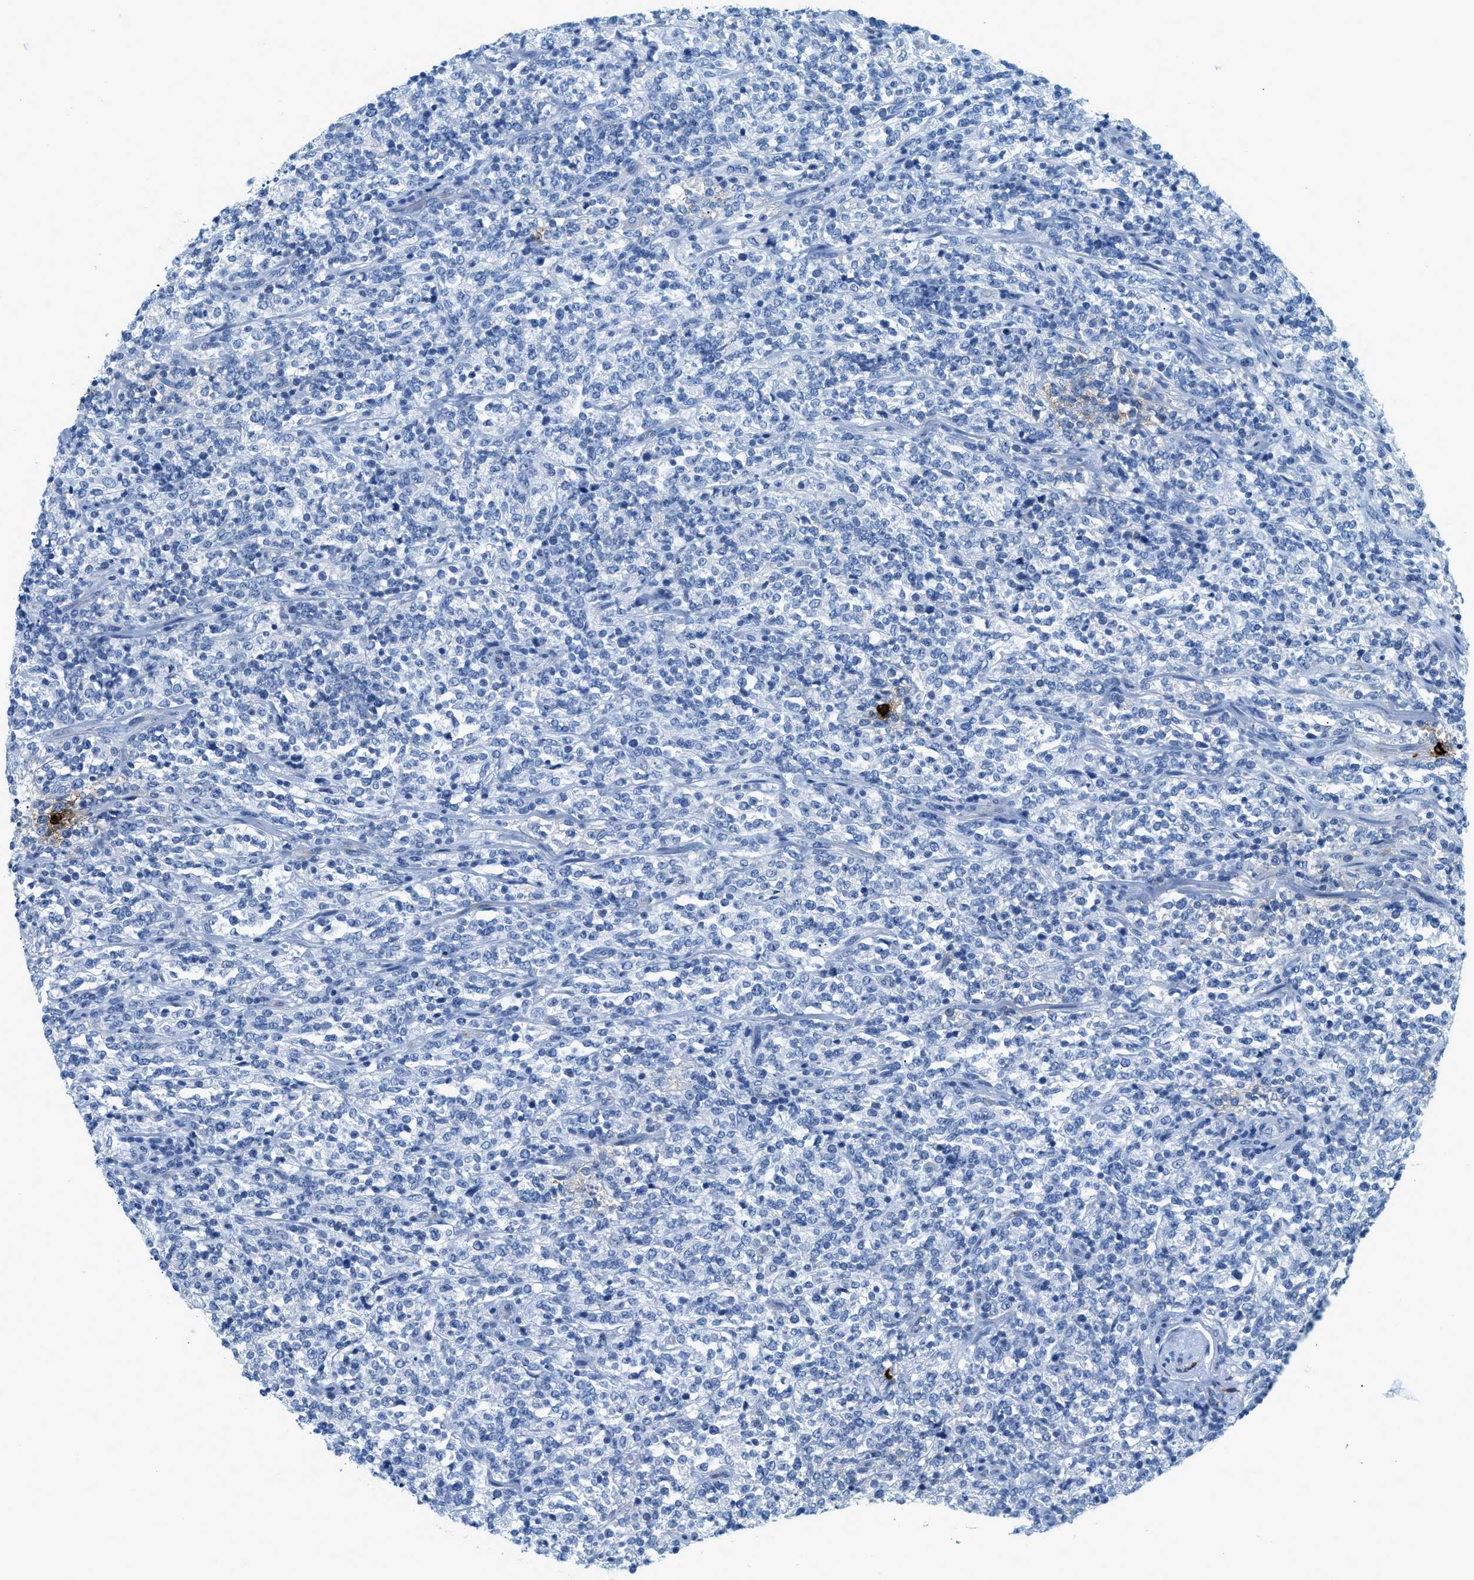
{"staining": {"intensity": "negative", "quantity": "none", "location": "none"}, "tissue": "lymphoma", "cell_type": "Tumor cells", "image_type": "cancer", "snomed": [{"axis": "morphology", "description": "Malignant lymphoma, non-Hodgkin's type, High grade"}, {"axis": "topography", "description": "Soft tissue"}], "caption": "Tumor cells show no significant staining in malignant lymphoma, non-Hodgkin's type (high-grade). (Stains: DAB (3,3'-diaminobenzidine) immunohistochemistry (IHC) with hematoxylin counter stain, Microscopy: brightfield microscopy at high magnification).", "gene": "TPSAB1", "patient": {"sex": "male", "age": 18}}